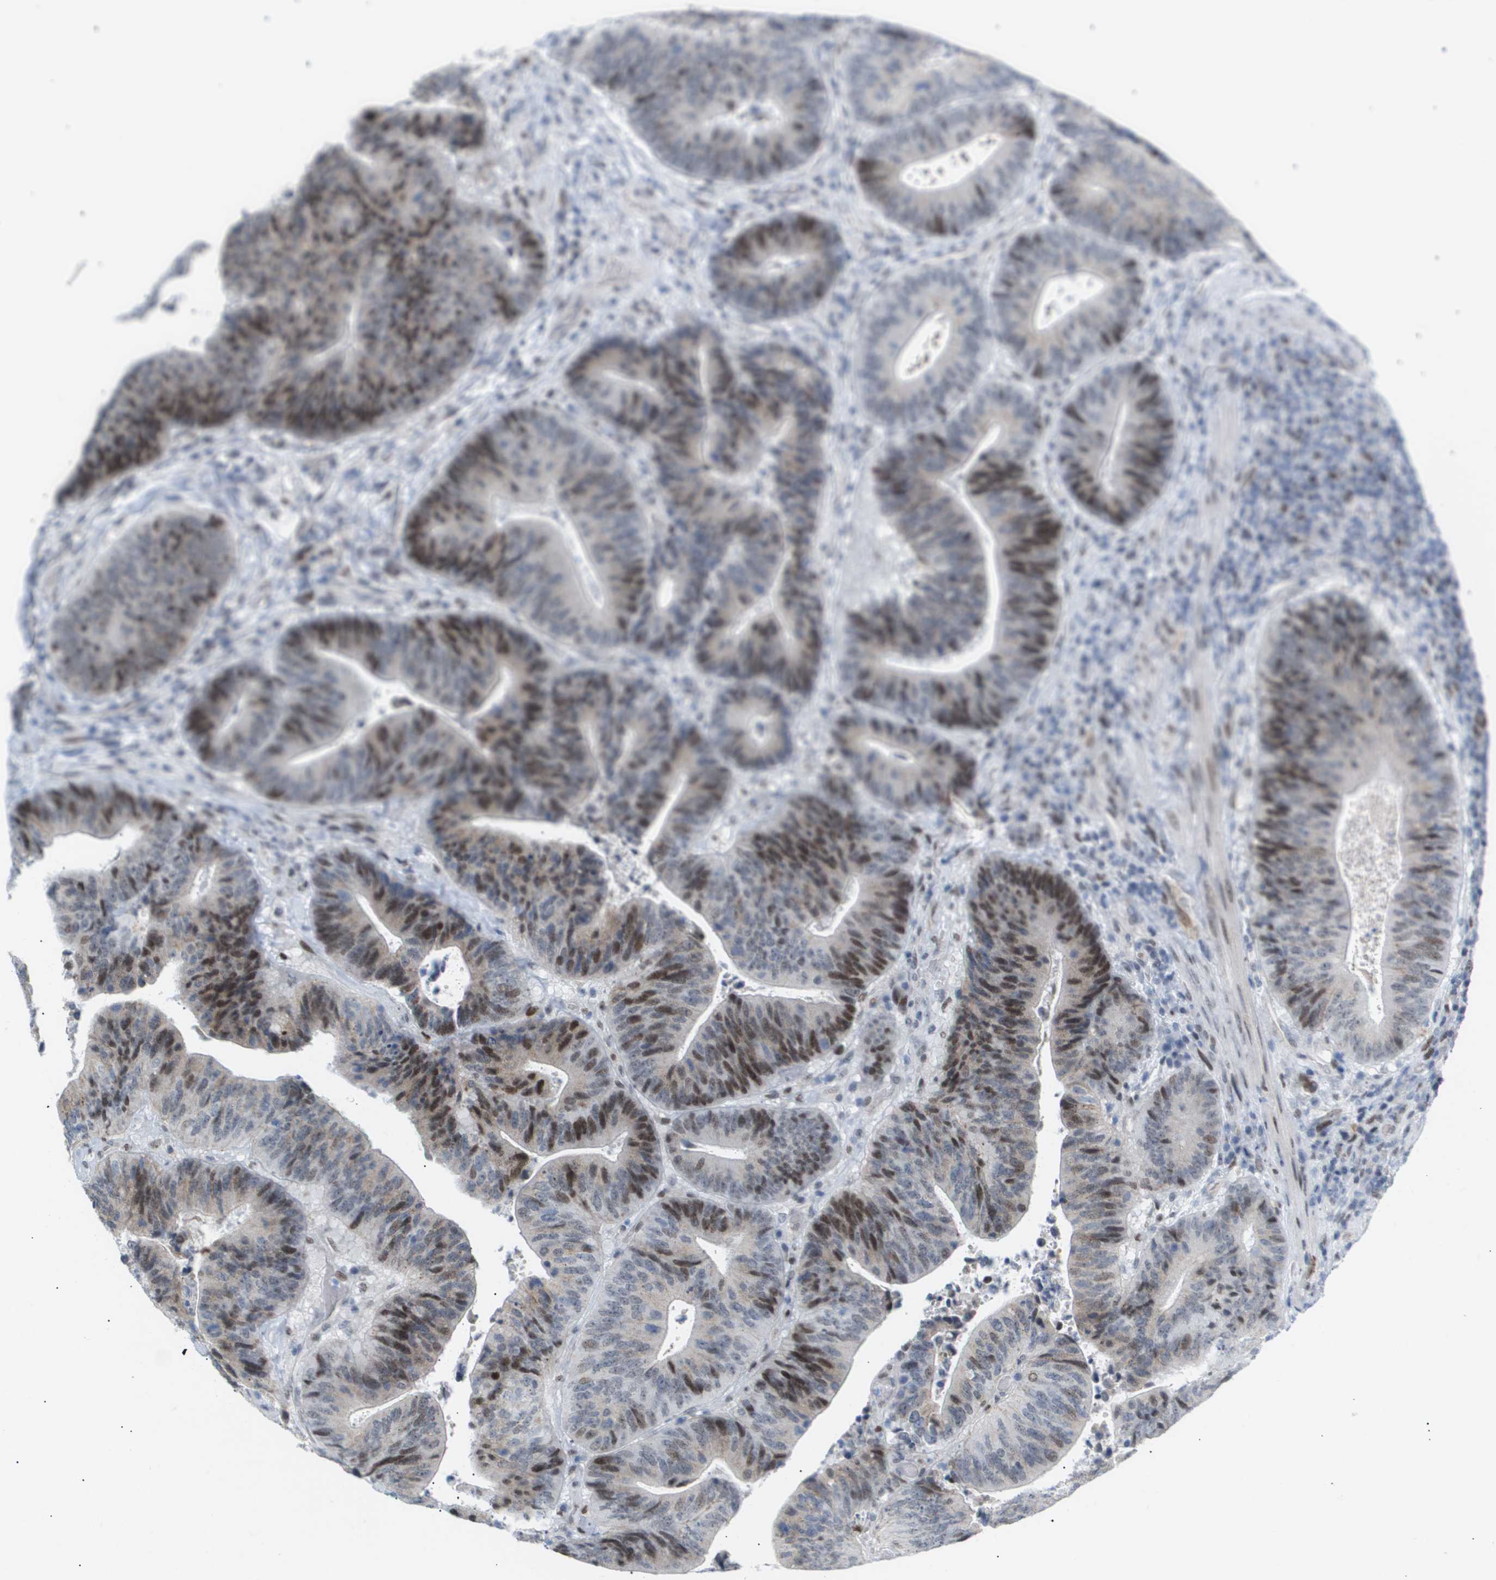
{"staining": {"intensity": "moderate", "quantity": "25%-75%", "location": "nuclear"}, "tissue": "colorectal cancer", "cell_type": "Tumor cells", "image_type": "cancer", "snomed": [{"axis": "morphology", "description": "Adenocarcinoma, NOS"}, {"axis": "topography", "description": "Rectum"}], "caption": "Protein expression analysis of human colorectal adenocarcinoma reveals moderate nuclear positivity in about 25%-75% of tumor cells.", "gene": "PPARD", "patient": {"sex": "male", "age": 72}}